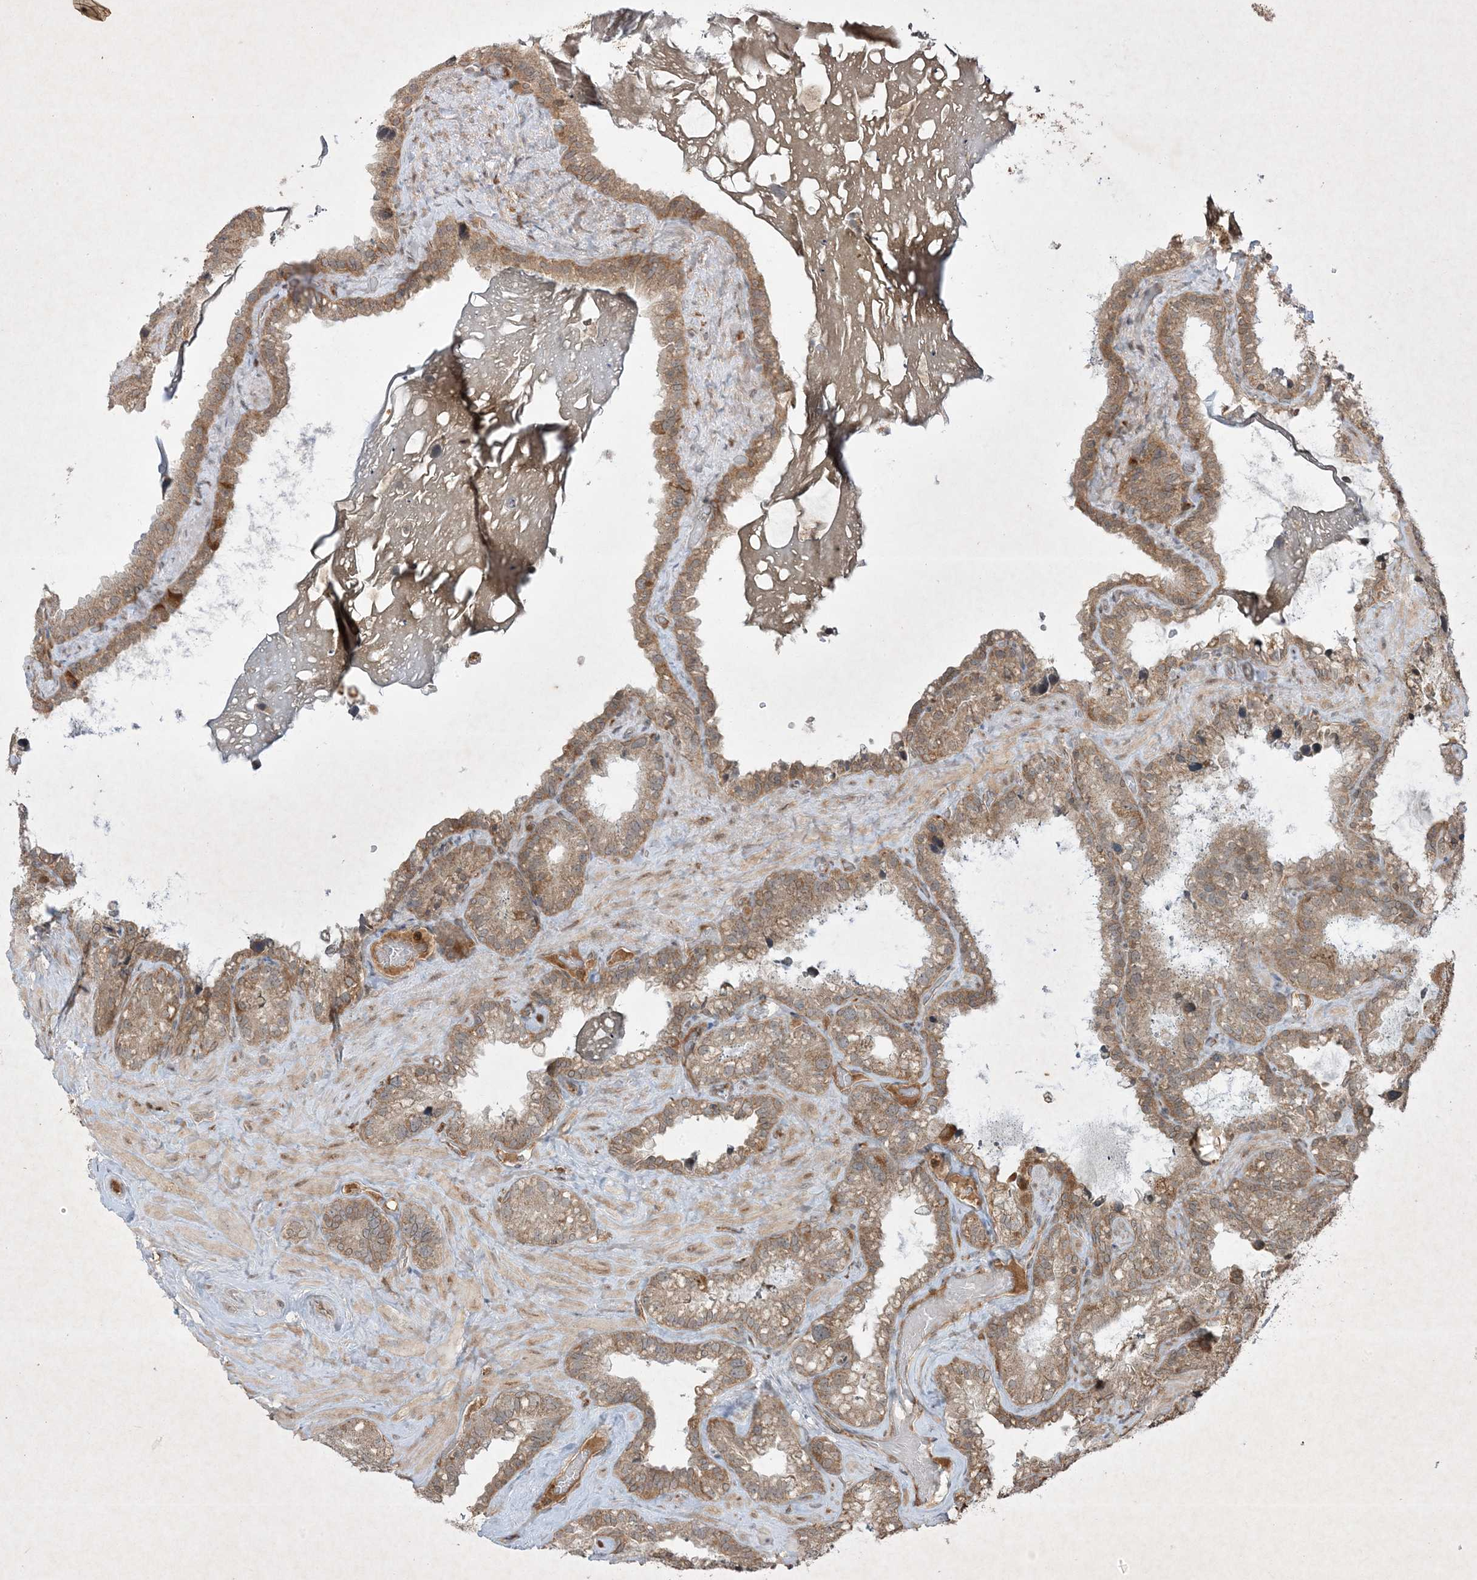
{"staining": {"intensity": "moderate", "quantity": "25%-75%", "location": "cytoplasmic/membranous"}, "tissue": "seminal vesicle", "cell_type": "Glandular cells", "image_type": "normal", "snomed": [{"axis": "morphology", "description": "Normal tissue, NOS"}, {"axis": "topography", "description": "Prostate"}, {"axis": "topography", "description": "Seminal veicle"}], "caption": "Seminal vesicle stained with a protein marker displays moderate staining in glandular cells.", "gene": "PTK6", "patient": {"sex": "male", "age": 68}}